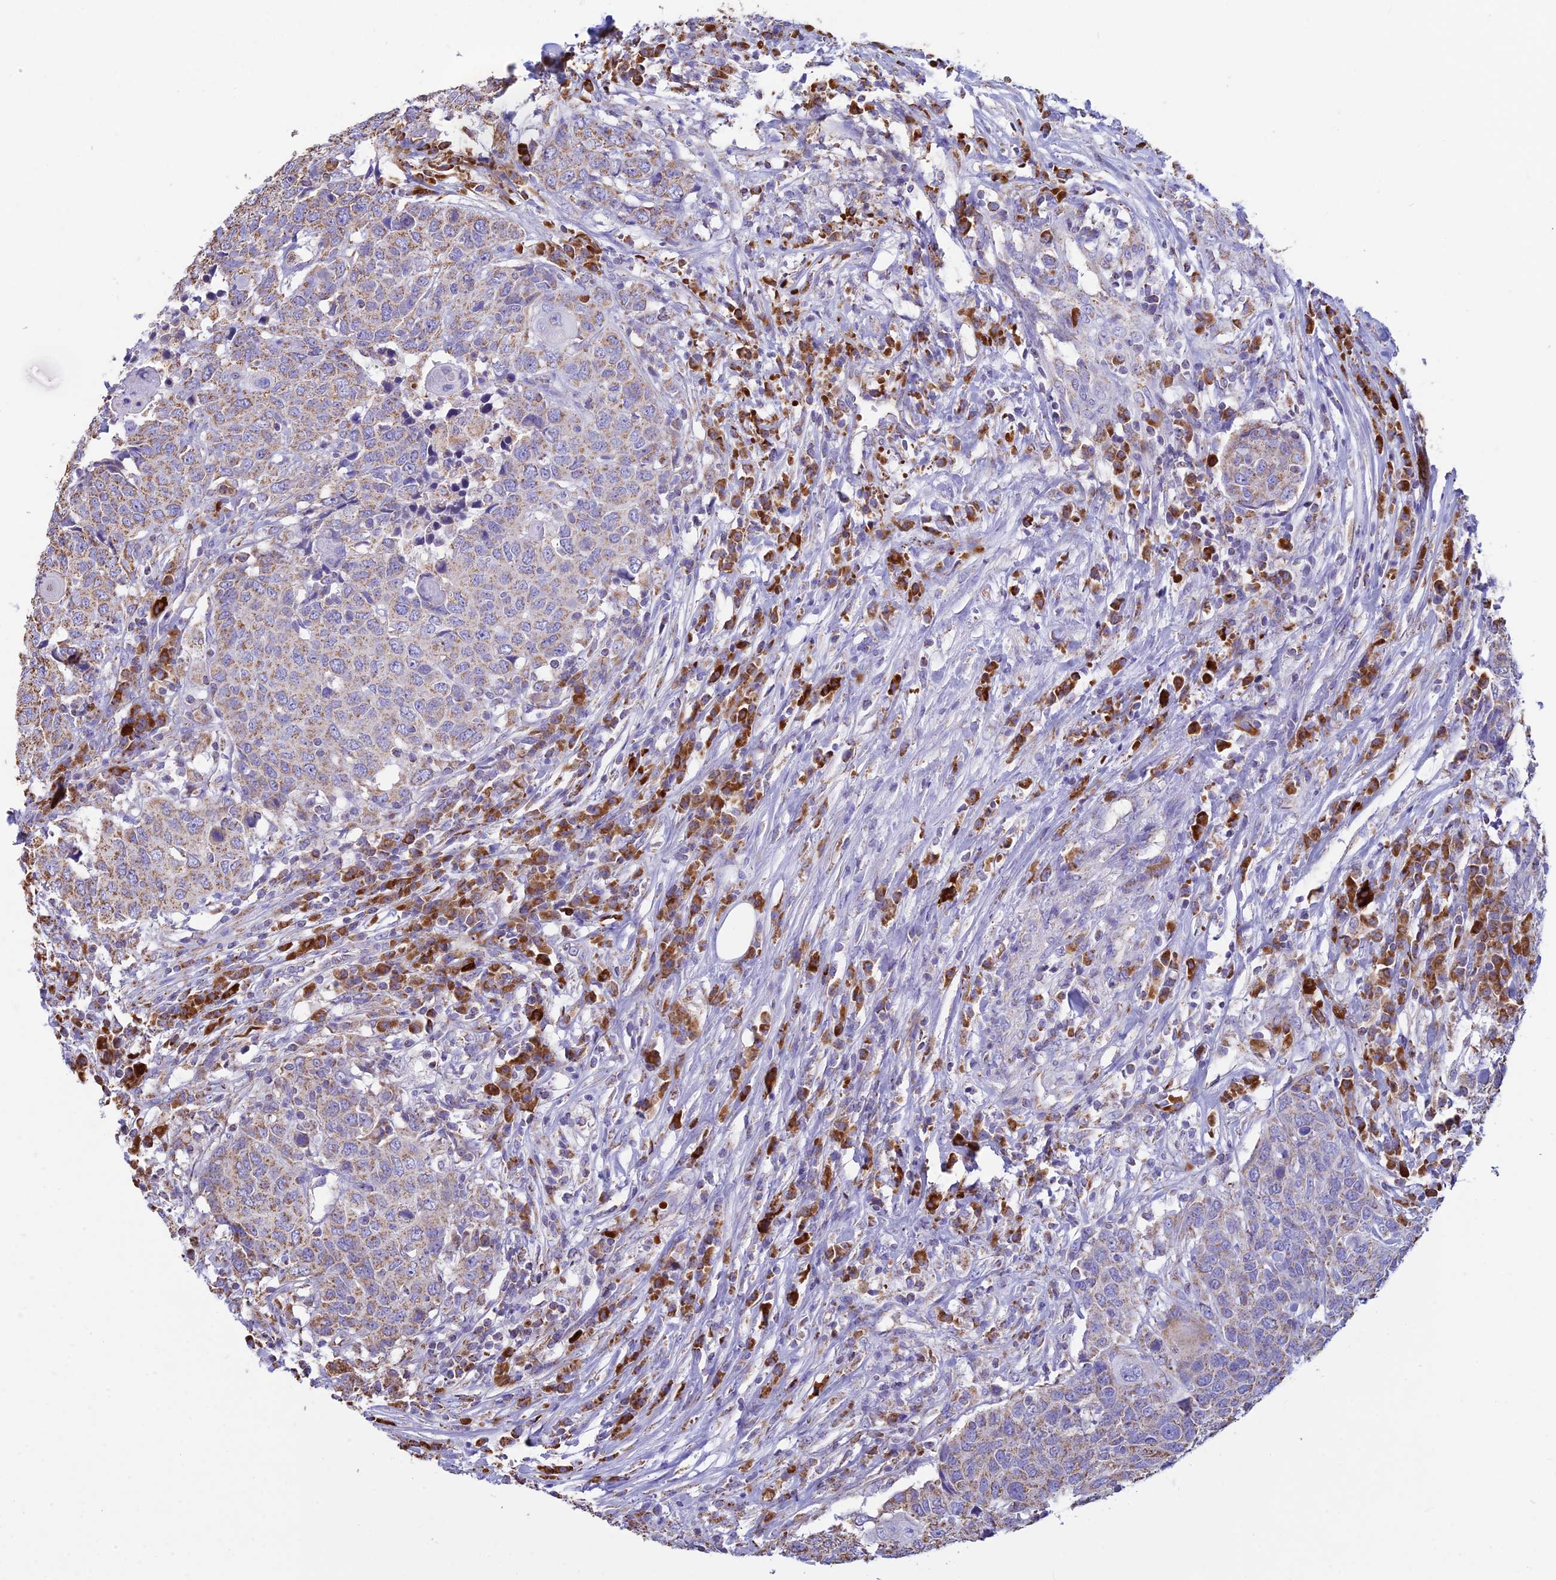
{"staining": {"intensity": "moderate", "quantity": ">75%", "location": "cytoplasmic/membranous"}, "tissue": "head and neck cancer", "cell_type": "Tumor cells", "image_type": "cancer", "snomed": [{"axis": "morphology", "description": "Squamous cell carcinoma, NOS"}, {"axis": "topography", "description": "Head-Neck"}], "caption": "Head and neck squamous cell carcinoma stained with DAB immunohistochemistry reveals medium levels of moderate cytoplasmic/membranous staining in about >75% of tumor cells. The protein of interest is stained brown, and the nuclei are stained in blue (DAB IHC with brightfield microscopy, high magnification).", "gene": "OR2W3", "patient": {"sex": "male", "age": 66}}